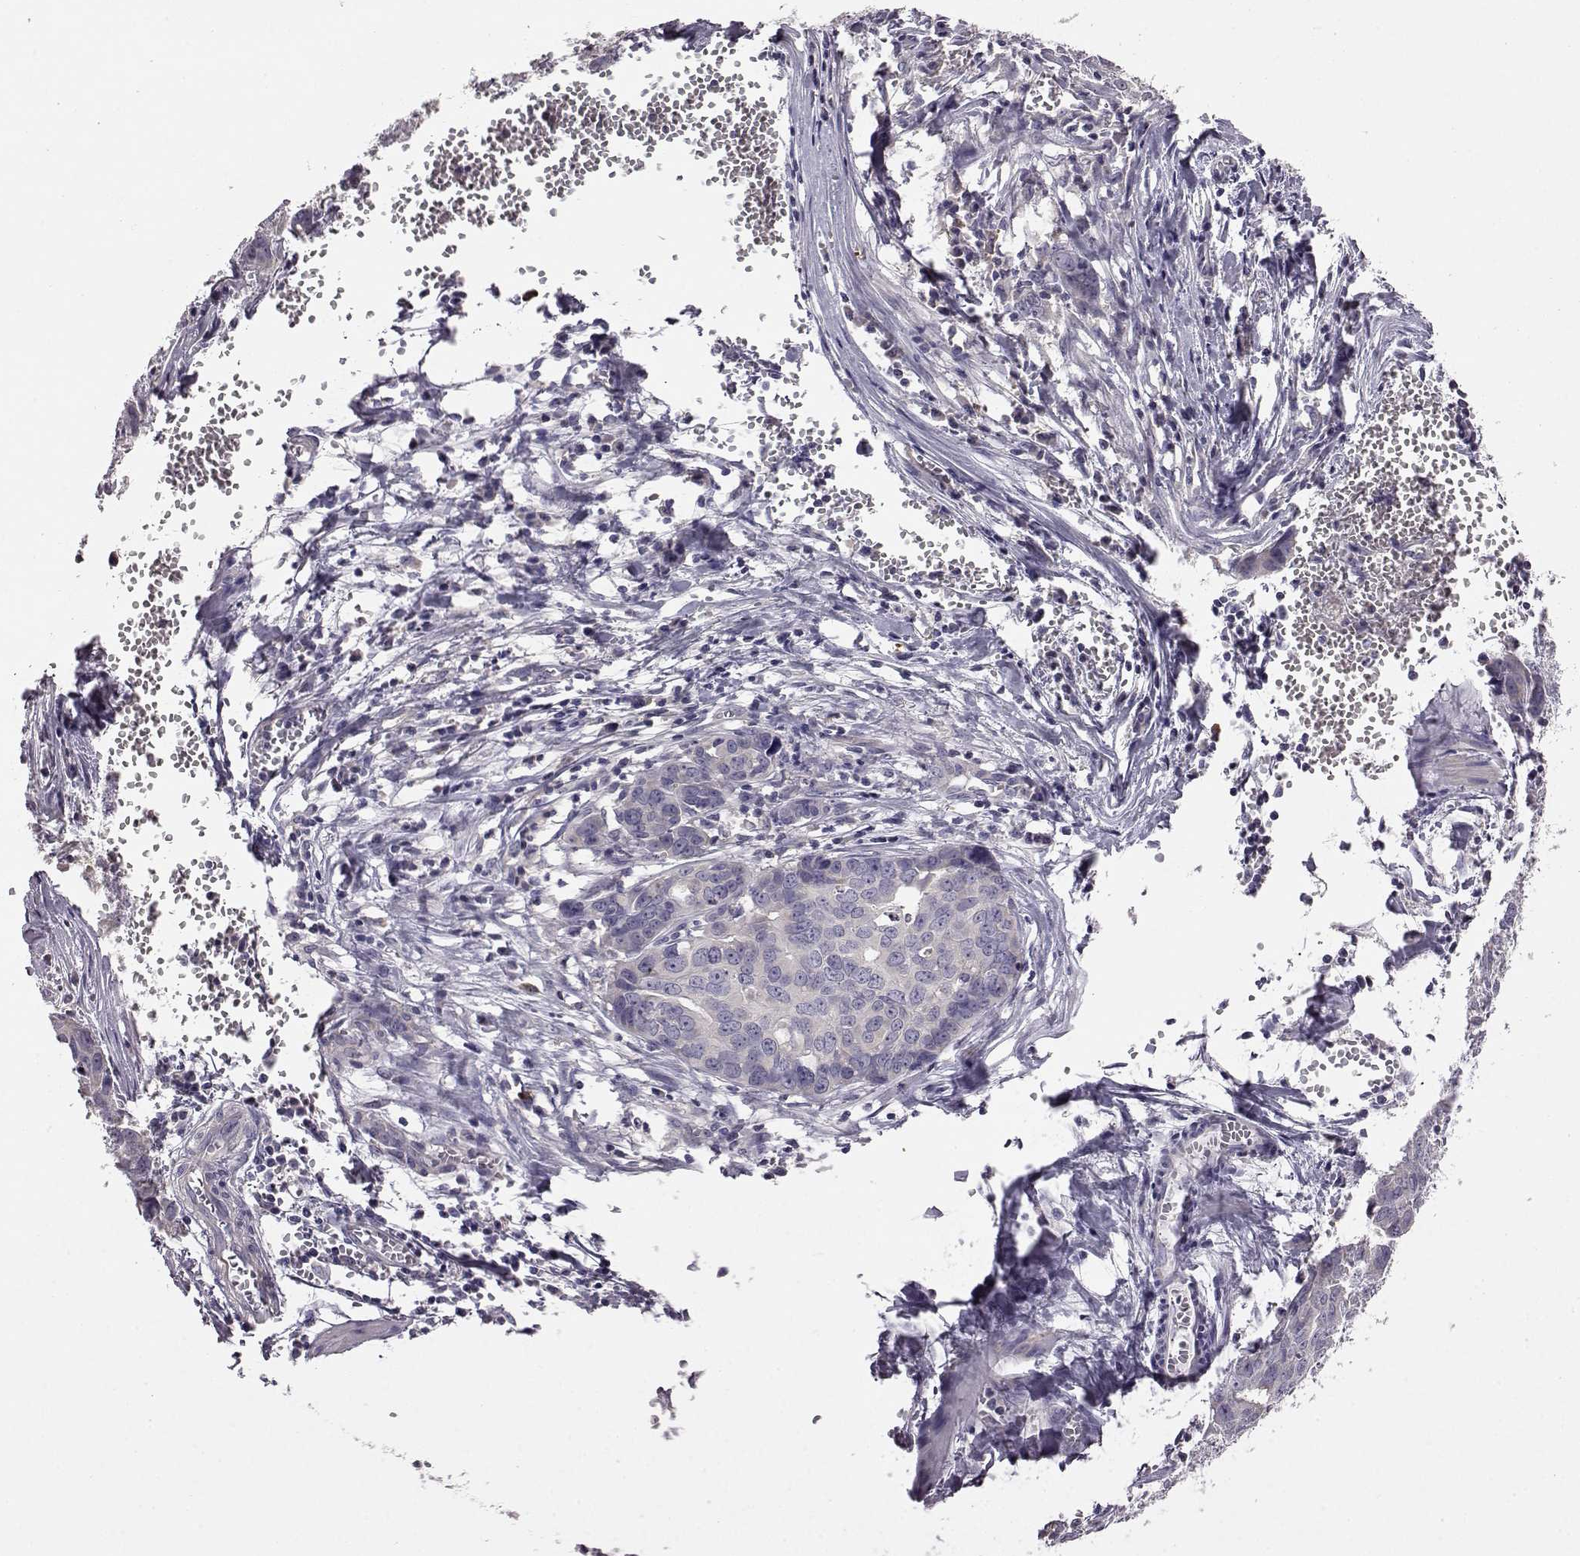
{"staining": {"intensity": "negative", "quantity": "none", "location": "none"}, "tissue": "ovarian cancer", "cell_type": "Tumor cells", "image_type": "cancer", "snomed": [{"axis": "morphology", "description": "Carcinoma, endometroid"}, {"axis": "topography", "description": "Ovary"}], "caption": "Human endometroid carcinoma (ovarian) stained for a protein using immunohistochemistry displays no staining in tumor cells.", "gene": "ADGRG2", "patient": {"sex": "female", "age": 78}}